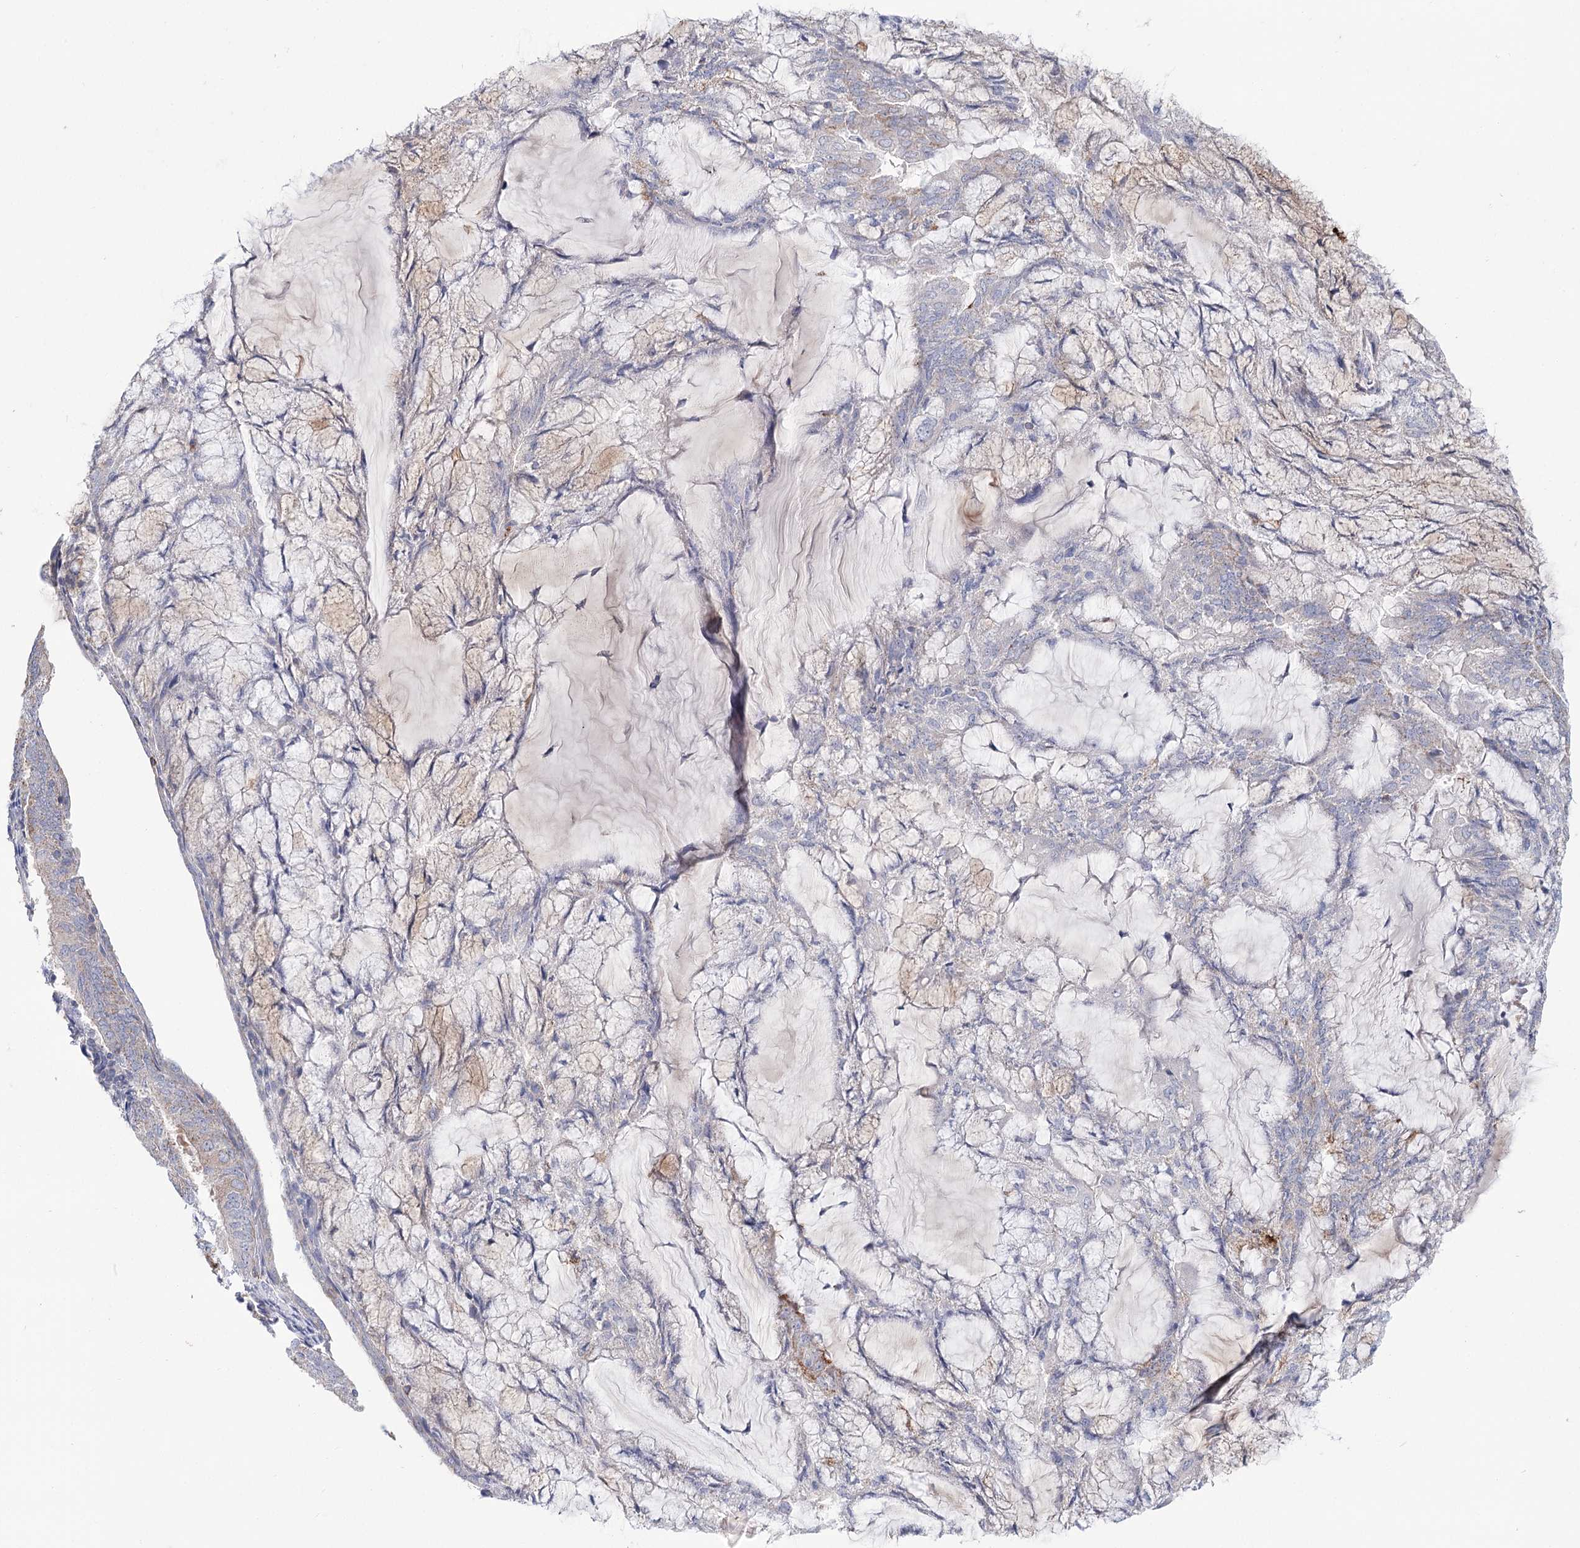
{"staining": {"intensity": "weak", "quantity": "25%-75%", "location": "cytoplasmic/membranous"}, "tissue": "endometrial cancer", "cell_type": "Tumor cells", "image_type": "cancer", "snomed": [{"axis": "morphology", "description": "Adenocarcinoma, NOS"}, {"axis": "topography", "description": "Endometrium"}], "caption": "The photomicrograph demonstrates a brown stain indicating the presence of a protein in the cytoplasmic/membranous of tumor cells in endometrial cancer. (Brightfield microscopy of DAB IHC at high magnification).", "gene": "ARHGAP44", "patient": {"sex": "female", "age": 81}}